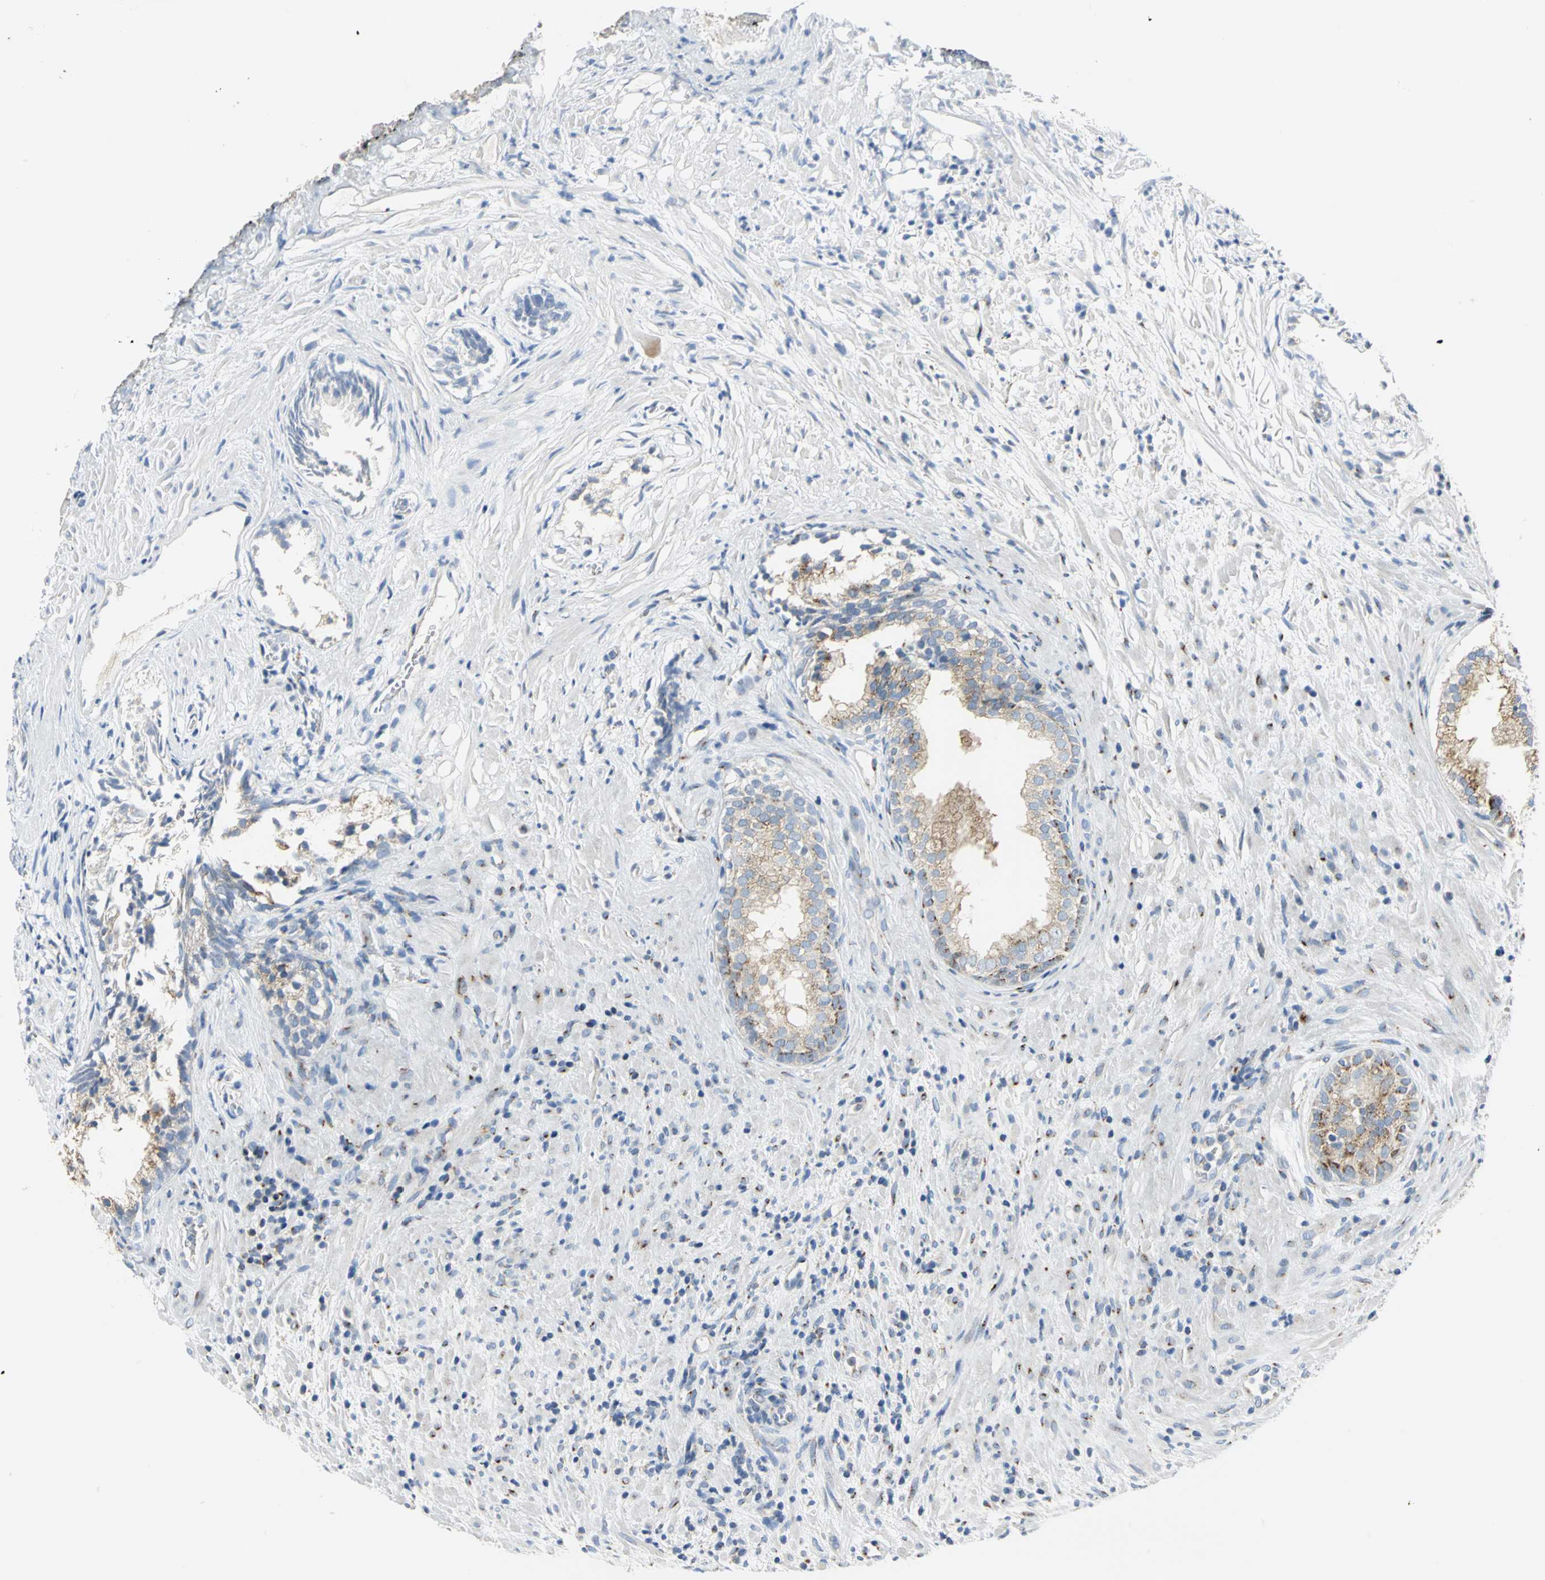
{"staining": {"intensity": "strong", "quantity": "25%-75%", "location": "cytoplasmic/membranous"}, "tissue": "prostate", "cell_type": "Glandular cells", "image_type": "normal", "snomed": [{"axis": "morphology", "description": "Normal tissue, NOS"}, {"axis": "topography", "description": "Prostate"}], "caption": "A photomicrograph of human prostate stained for a protein demonstrates strong cytoplasmic/membranous brown staining in glandular cells.", "gene": "GPR3", "patient": {"sex": "male", "age": 76}}